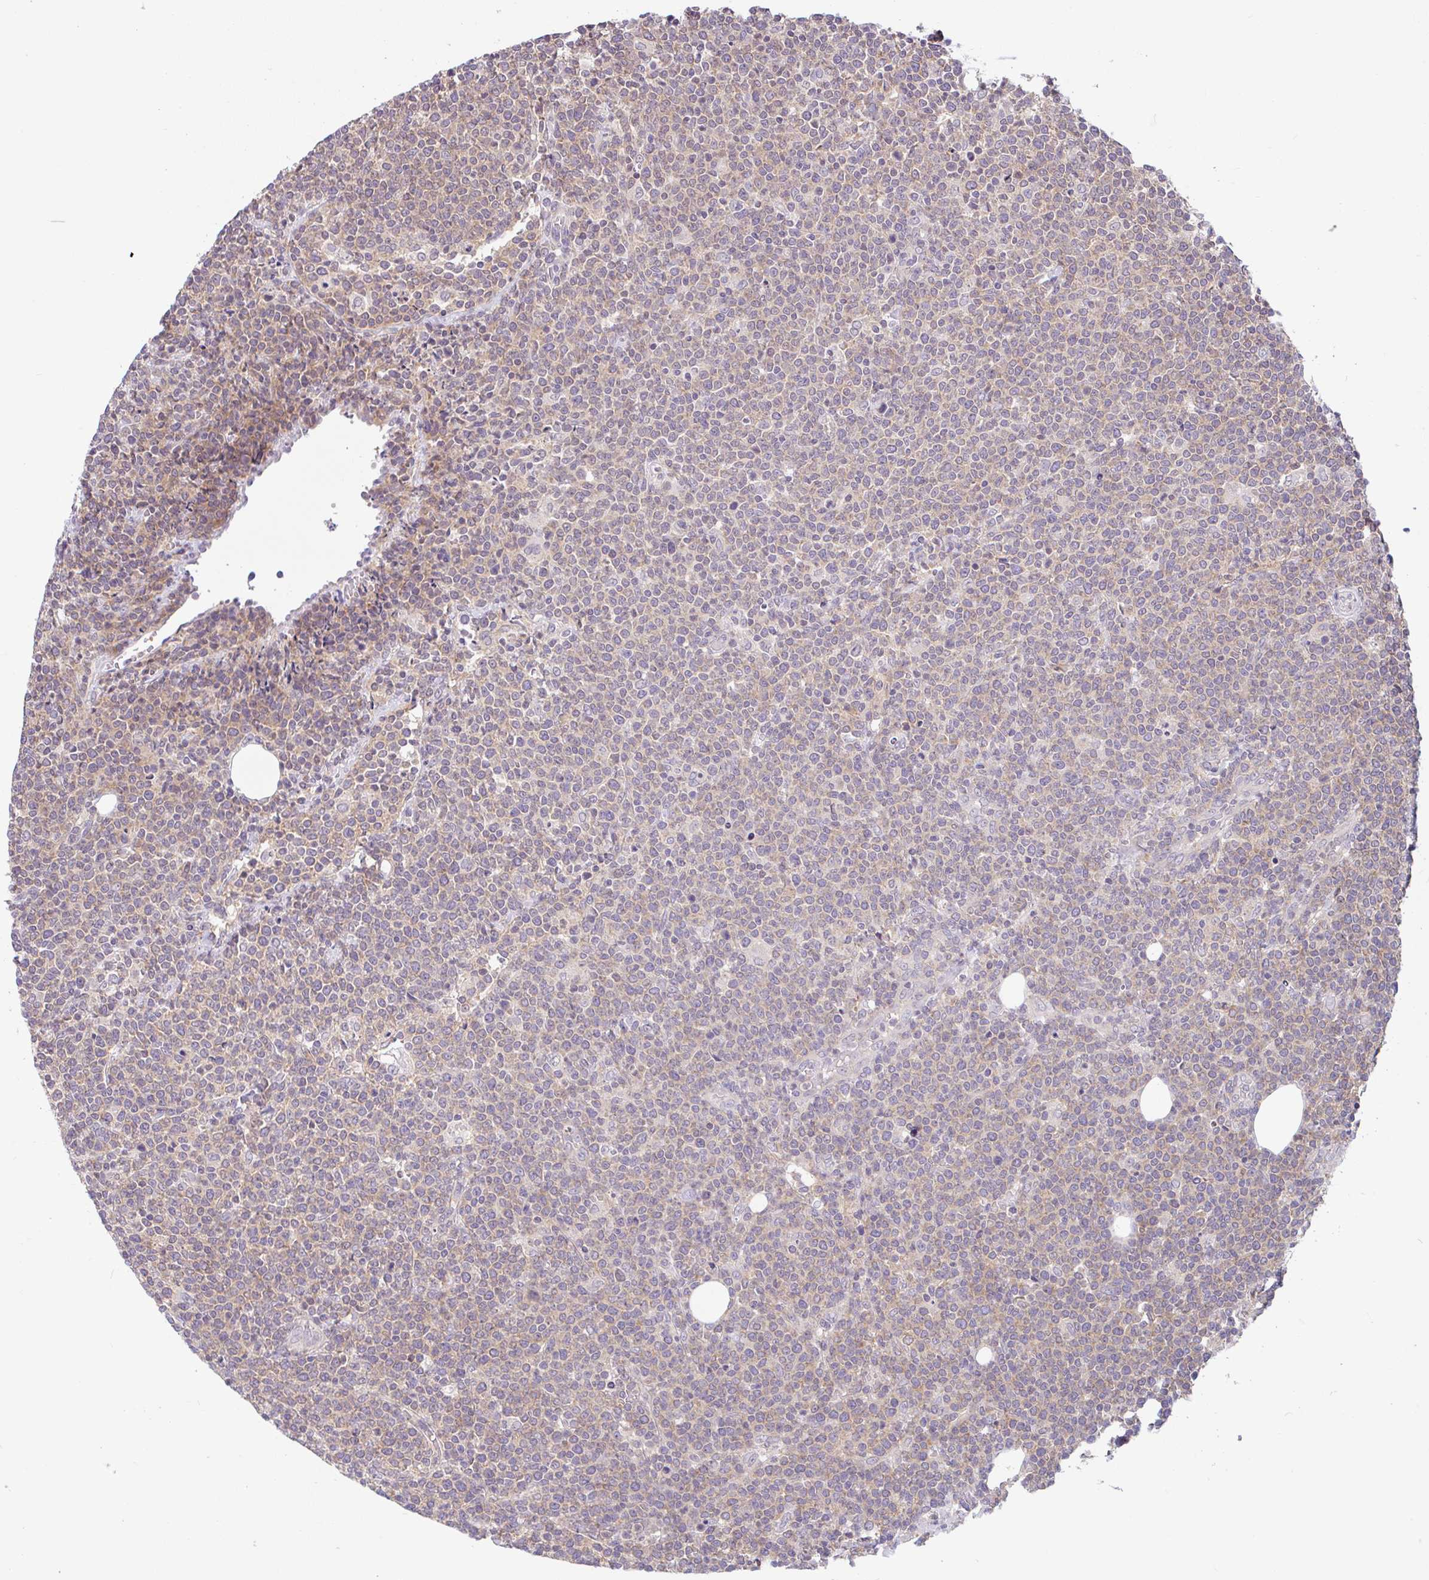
{"staining": {"intensity": "weak", "quantity": "25%-75%", "location": "cytoplasmic/membranous"}, "tissue": "lymphoma", "cell_type": "Tumor cells", "image_type": "cancer", "snomed": [{"axis": "morphology", "description": "Malignant lymphoma, non-Hodgkin's type, High grade"}, {"axis": "topography", "description": "Lymph node"}], "caption": "IHC staining of malignant lymphoma, non-Hodgkin's type (high-grade), which demonstrates low levels of weak cytoplasmic/membranous expression in approximately 25%-75% of tumor cells indicating weak cytoplasmic/membranous protein positivity. The staining was performed using DAB (3,3'-diaminobenzidine) (brown) for protein detection and nuclei were counterstained in hematoxylin (blue).", "gene": "RALBP1", "patient": {"sex": "male", "age": 61}}